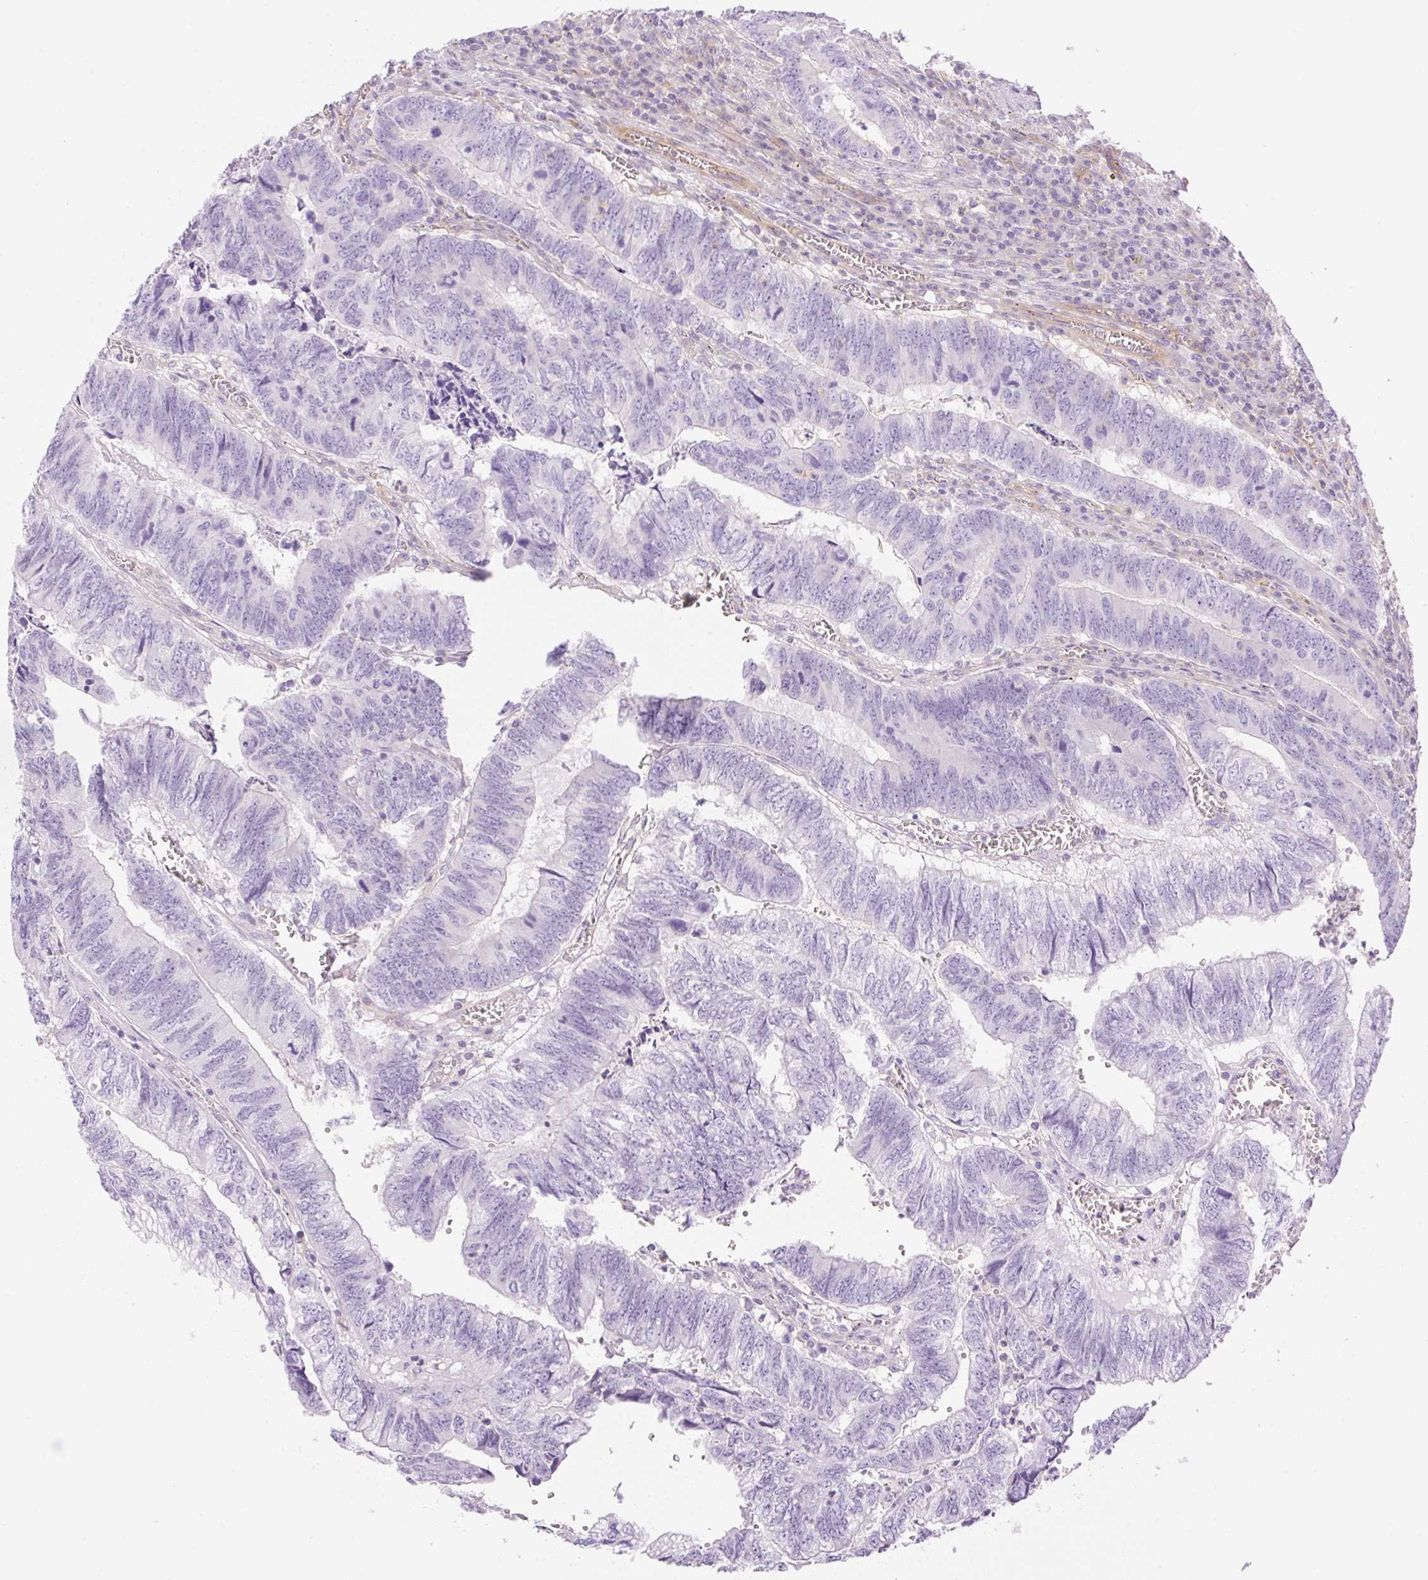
{"staining": {"intensity": "negative", "quantity": "none", "location": "none"}, "tissue": "colorectal cancer", "cell_type": "Tumor cells", "image_type": "cancer", "snomed": [{"axis": "morphology", "description": "Adenocarcinoma, NOS"}, {"axis": "topography", "description": "Colon"}], "caption": "Adenocarcinoma (colorectal) was stained to show a protein in brown. There is no significant staining in tumor cells. Nuclei are stained in blue.", "gene": "EHD3", "patient": {"sex": "male", "age": 86}}